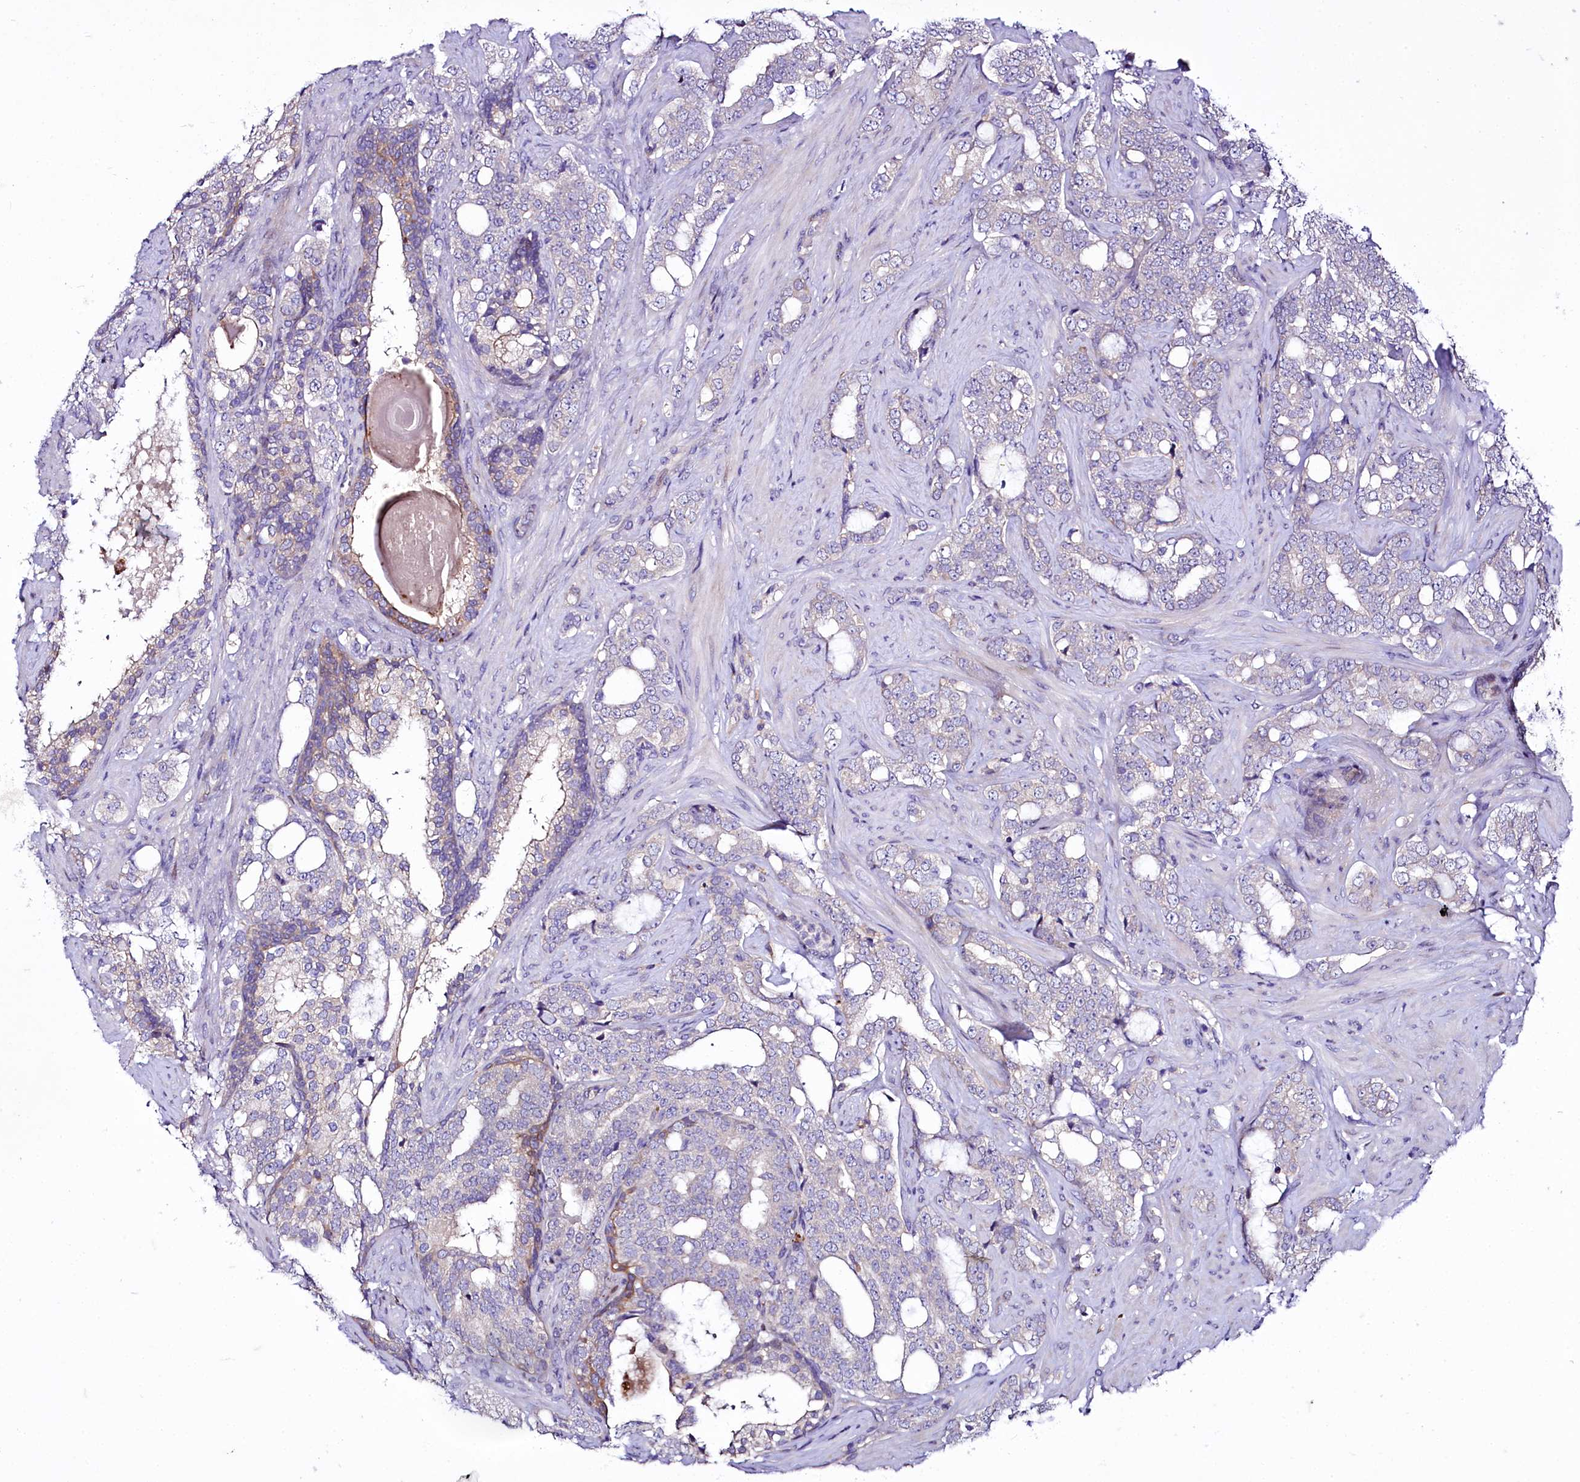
{"staining": {"intensity": "negative", "quantity": "none", "location": "none"}, "tissue": "prostate cancer", "cell_type": "Tumor cells", "image_type": "cancer", "snomed": [{"axis": "morphology", "description": "Adenocarcinoma, High grade"}, {"axis": "topography", "description": "Prostate"}], "caption": "IHC photomicrograph of neoplastic tissue: human prostate cancer stained with DAB (3,3'-diaminobenzidine) demonstrates no significant protein expression in tumor cells.", "gene": "ZC3H12C", "patient": {"sex": "male", "age": 64}}